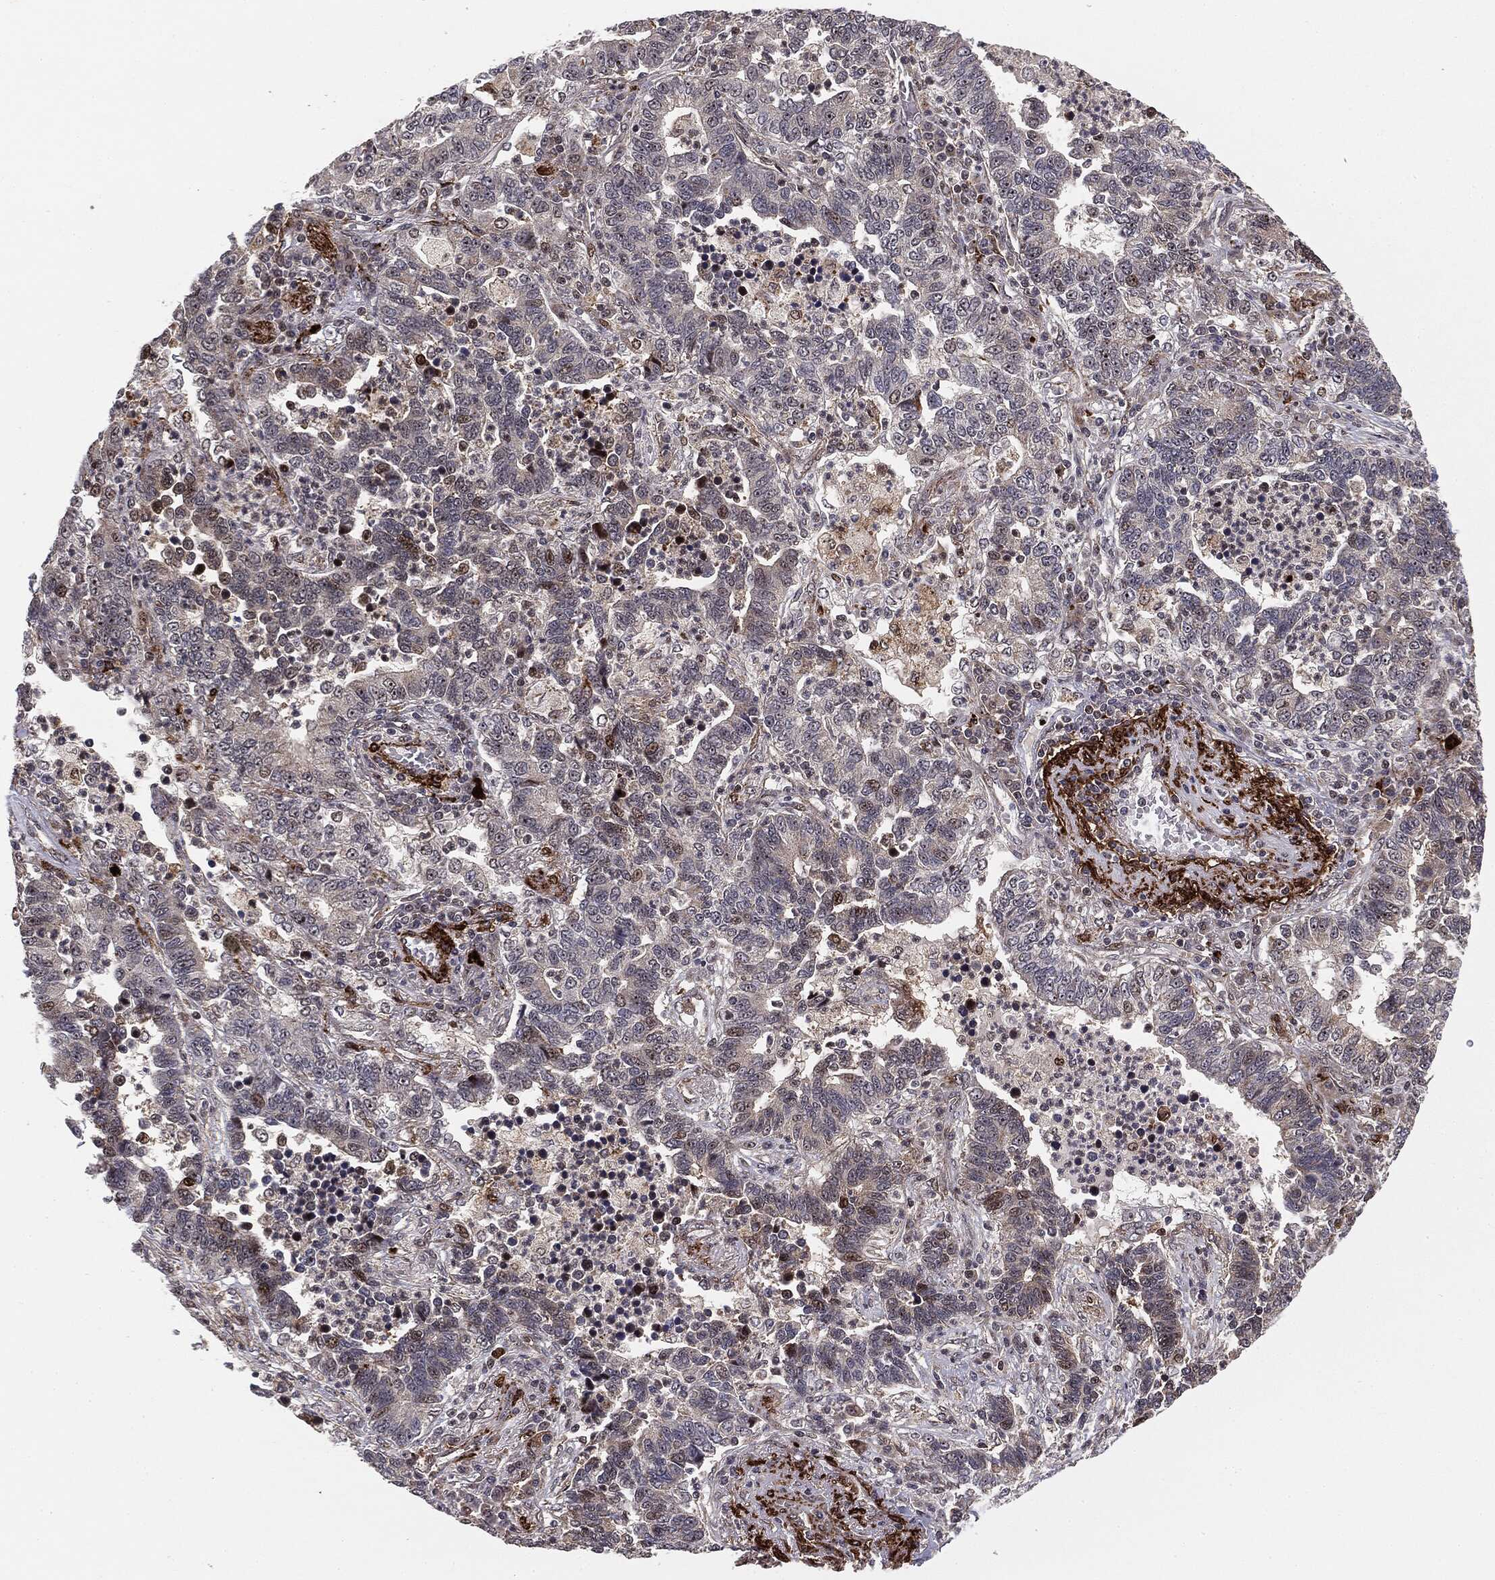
{"staining": {"intensity": "moderate", "quantity": "<25%", "location": "nuclear"}, "tissue": "lung cancer", "cell_type": "Tumor cells", "image_type": "cancer", "snomed": [{"axis": "morphology", "description": "Adenocarcinoma, NOS"}, {"axis": "topography", "description": "Lung"}], "caption": "There is low levels of moderate nuclear expression in tumor cells of lung cancer (adenocarcinoma), as demonstrated by immunohistochemical staining (brown color).", "gene": "PTEN", "patient": {"sex": "female", "age": 57}}